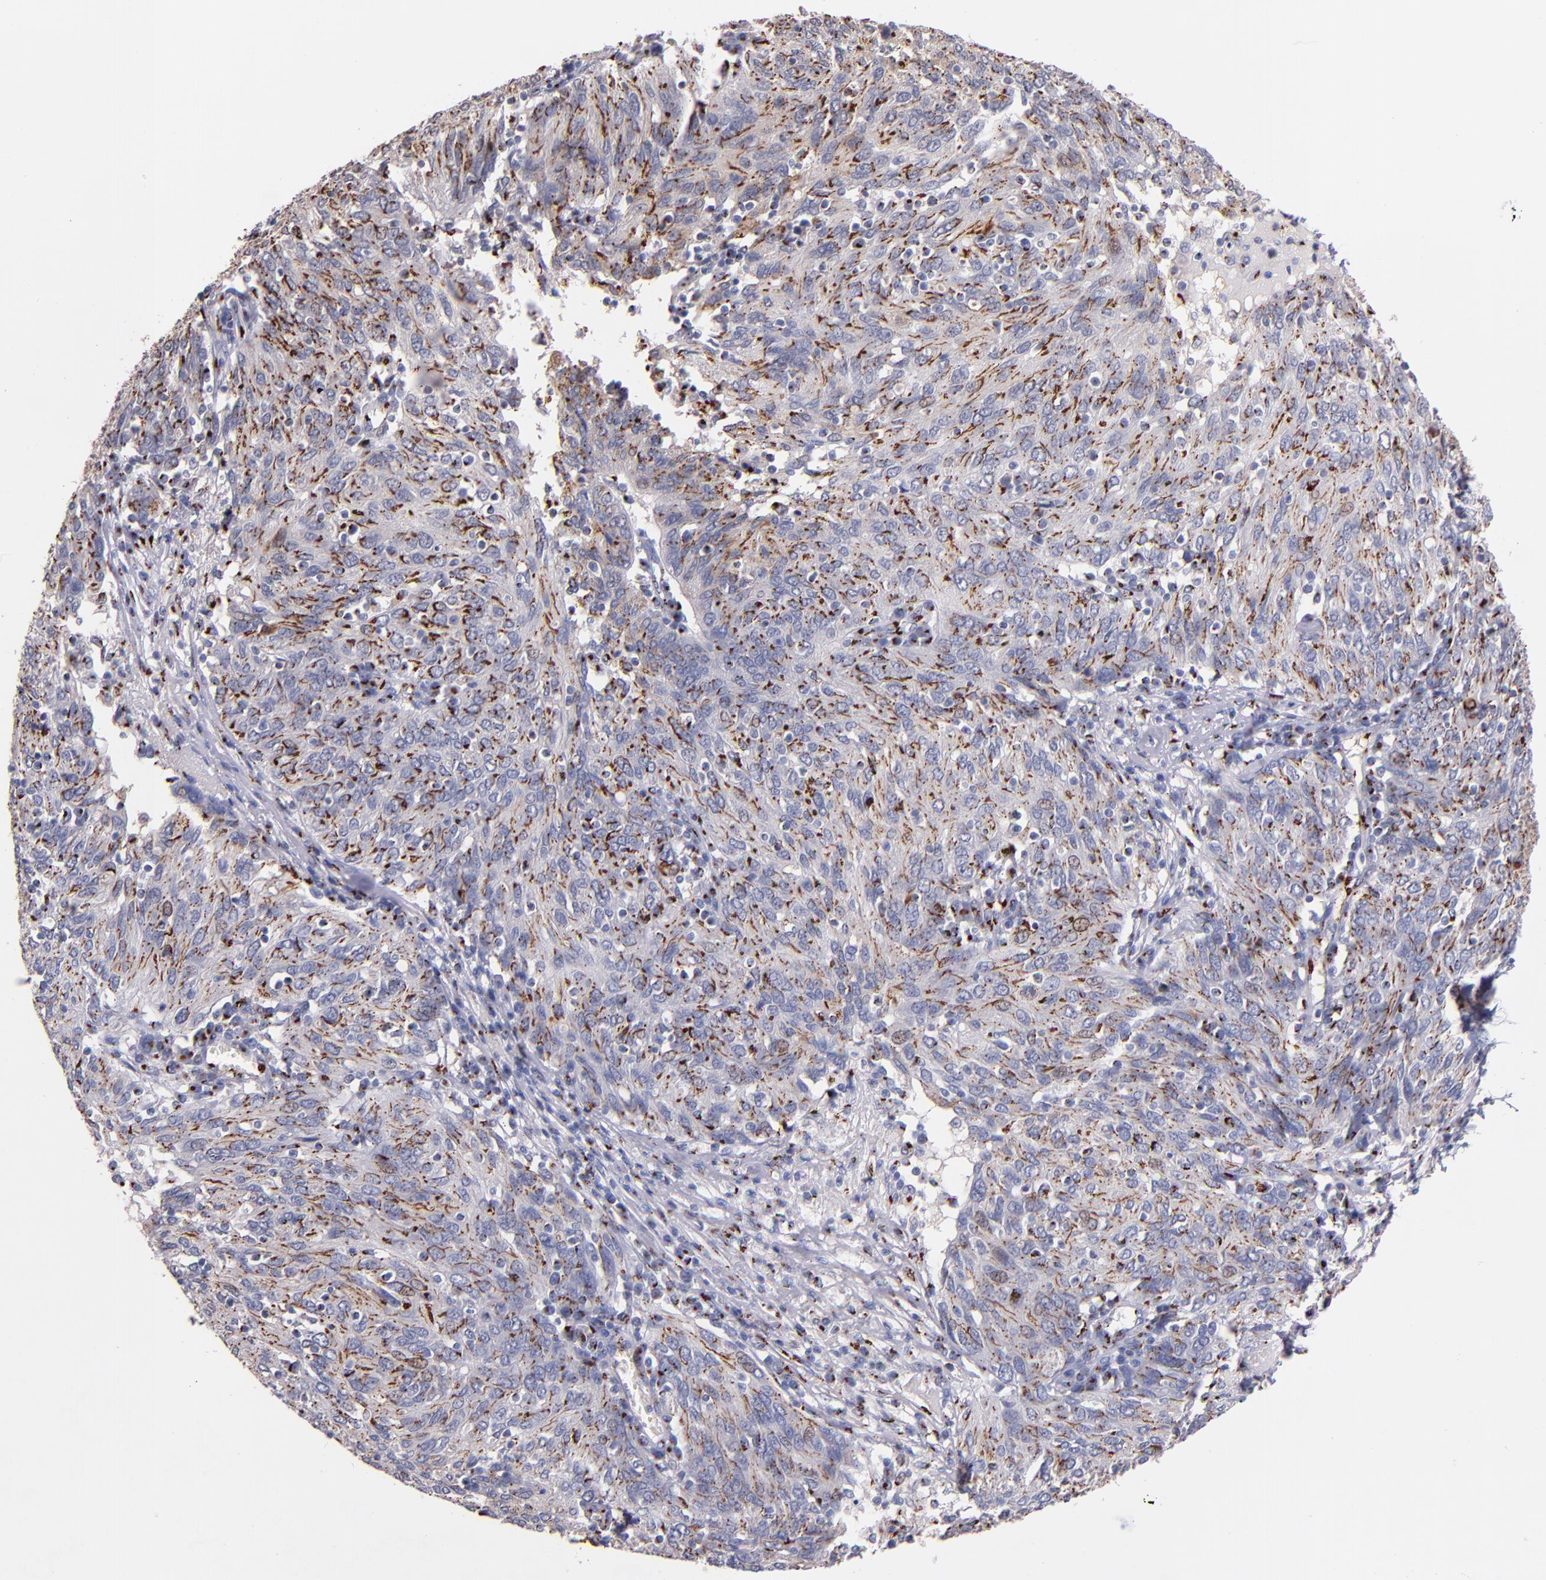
{"staining": {"intensity": "strong", "quantity": ">75%", "location": "cytoplasmic/membranous"}, "tissue": "ovarian cancer", "cell_type": "Tumor cells", "image_type": "cancer", "snomed": [{"axis": "morphology", "description": "Carcinoma, endometroid"}, {"axis": "topography", "description": "Ovary"}], "caption": "About >75% of tumor cells in human endometroid carcinoma (ovarian) demonstrate strong cytoplasmic/membranous protein positivity as visualized by brown immunohistochemical staining.", "gene": "GOLIM4", "patient": {"sex": "female", "age": 50}}